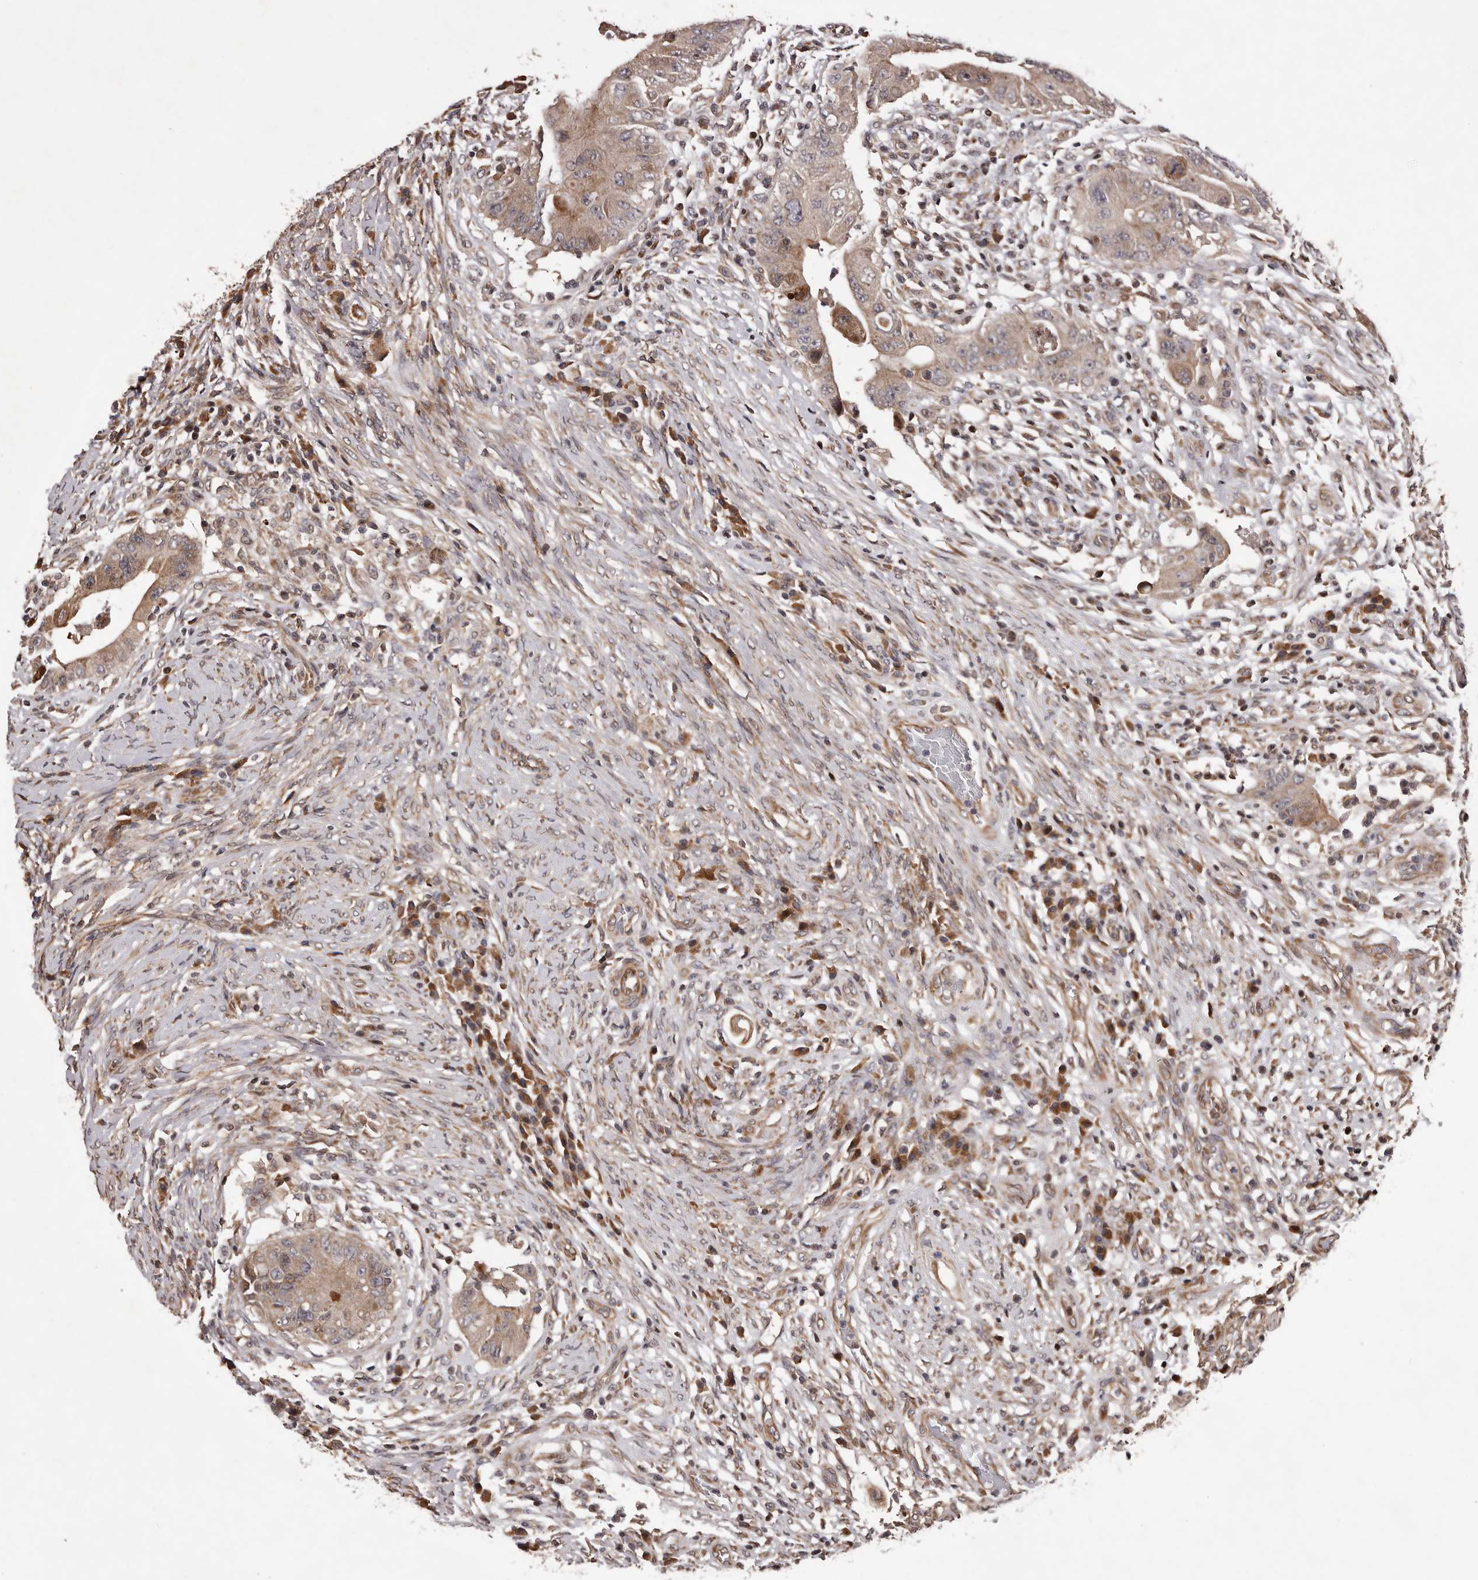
{"staining": {"intensity": "moderate", "quantity": ">75%", "location": "cytoplasmic/membranous"}, "tissue": "colorectal cancer", "cell_type": "Tumor cells", "image_type": "cancer", "snomed": [{"axis": "morphology", "description": "Adenocarcinoma, NOS"}, {"axis": "topography", "description": "Rectum"}], "caption": "Colorectal cancer stained for a protein displays moderate cytoplasmic/membranous positivity in tumor cells.", "gene": "GADD45B", "patient": {"sex": "female", "age": 71}}